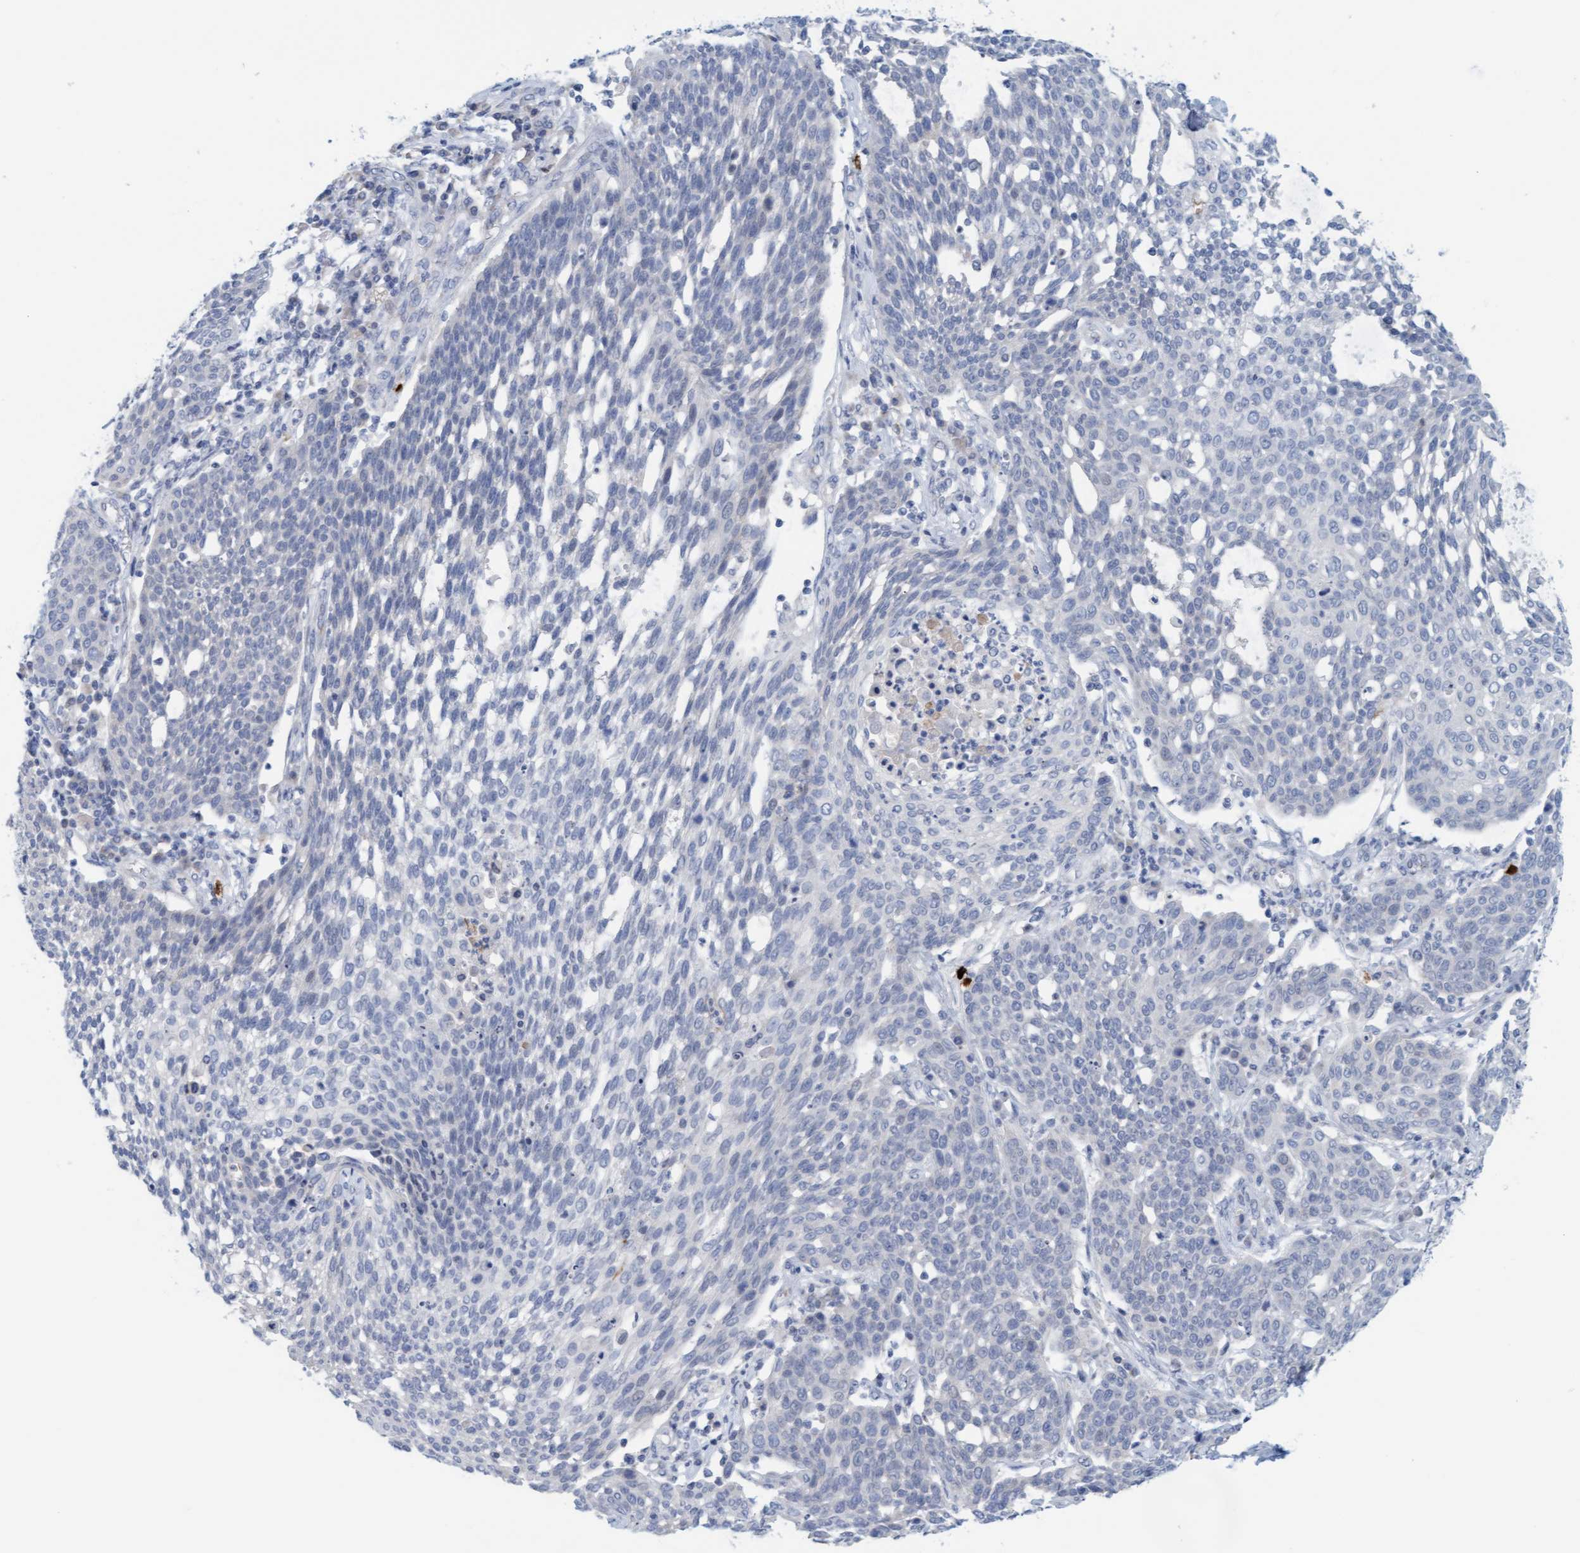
{"staining": {"intensity": "negative", "quantity": "none", "location": "none"}, "tissue": "cervical cancer", "cell_type": "Tumor cells", "image_type": "cancer", "snomed": [{"axis": "morphology", "description": "Squamous cell carcinoma, NOS"}, {"axis": "topography", "description": "Cervix"}], "caption": "High magnification brightfield microscopy of cervical squamous cell carcinoma stained with DAB (brown) and counterstained with hematoxylin (blue): tumor cells show no significant expression. (IHC, brightfield microscopy, high magnification).", "gene": "CPA3", "patient": {"sex": "female", "age": 34}}